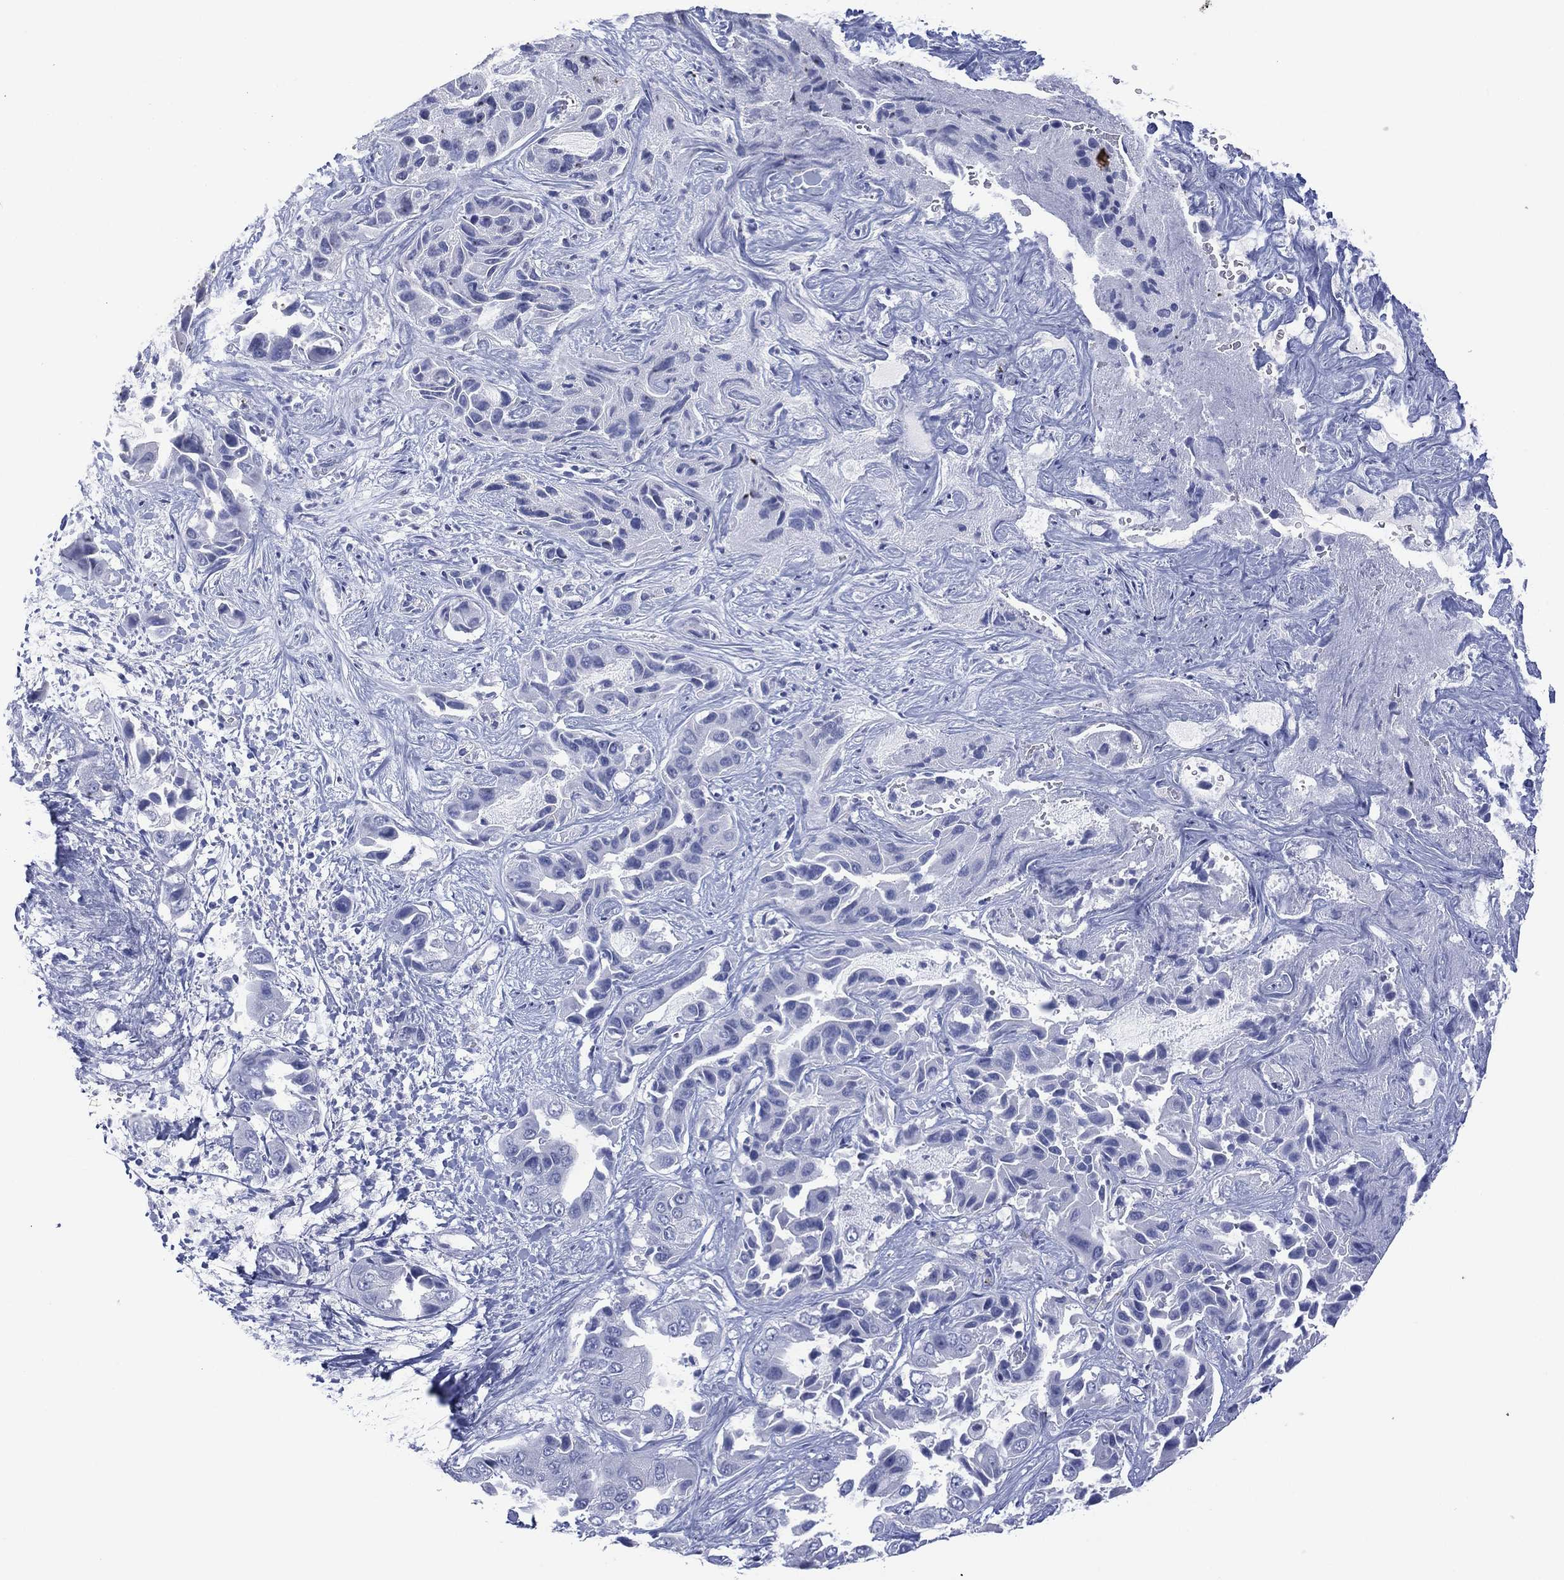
{"staining": {"intensity": "negative", "quantity": "none", "location": "none"}, "tissue": "liver cancer", "cell_type": "Tumor cells", "image_type": "cancer", "snomed": [{"axis": "morphology", "description": "Cholangiocarcinoma"}, {"axis": "topography", "description": "Liver"}], "caption": "Immunohistochemical staining of liver cancer (cholangiocarcinoma) displays no significant staining in tumor cells. (DAB (3,3'-diaminobenzidine) immunohistochemistry (IHC) visualized using brightfield microscopy, high magnification).", "gene": "DSG1", "patient": {"sex": "female", "age": 52}}